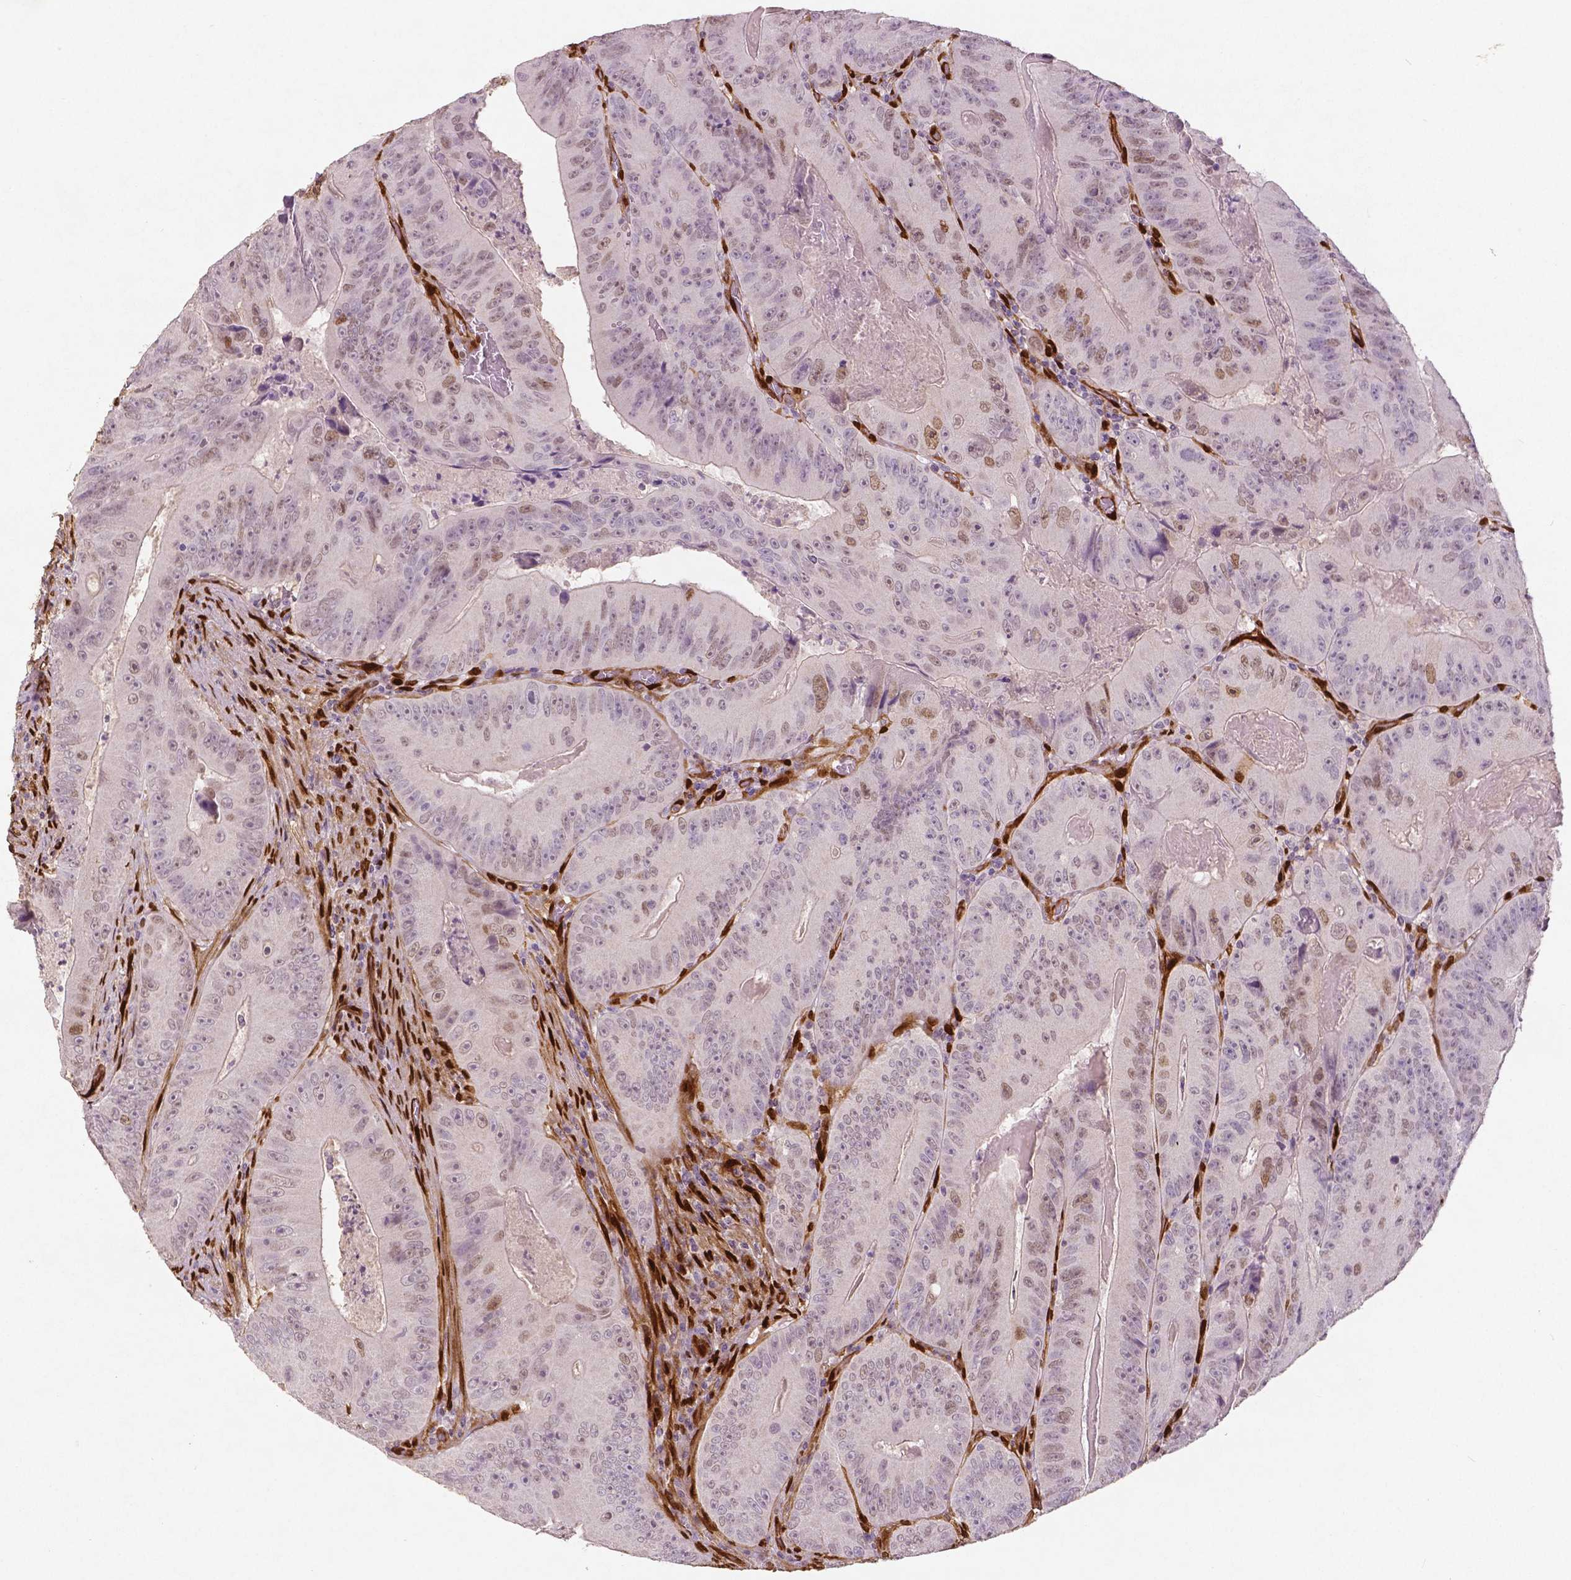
{"staining": {"intensity": "moderate", "quantity": "<25%", "location": "nuclear"}, "tissue": "colorectal cancer", "cell_type": "Tumor cells", "image_type": "cancer", "snomed": [{"axis": "morphology", "description": "Adenocarcinoma, NOS"}, {"axis": "topography", "description": "Colon"}], "caption": "Immunohistochemistry (IHC) (DAB (3,3'-diaminobenzidine)) staining of colorectal cancer displays moderate nuclear protein positivity in about <25% of tumor cells.", "gene": "WWTR1", "patient": {"sex": "female", "age": 86}}